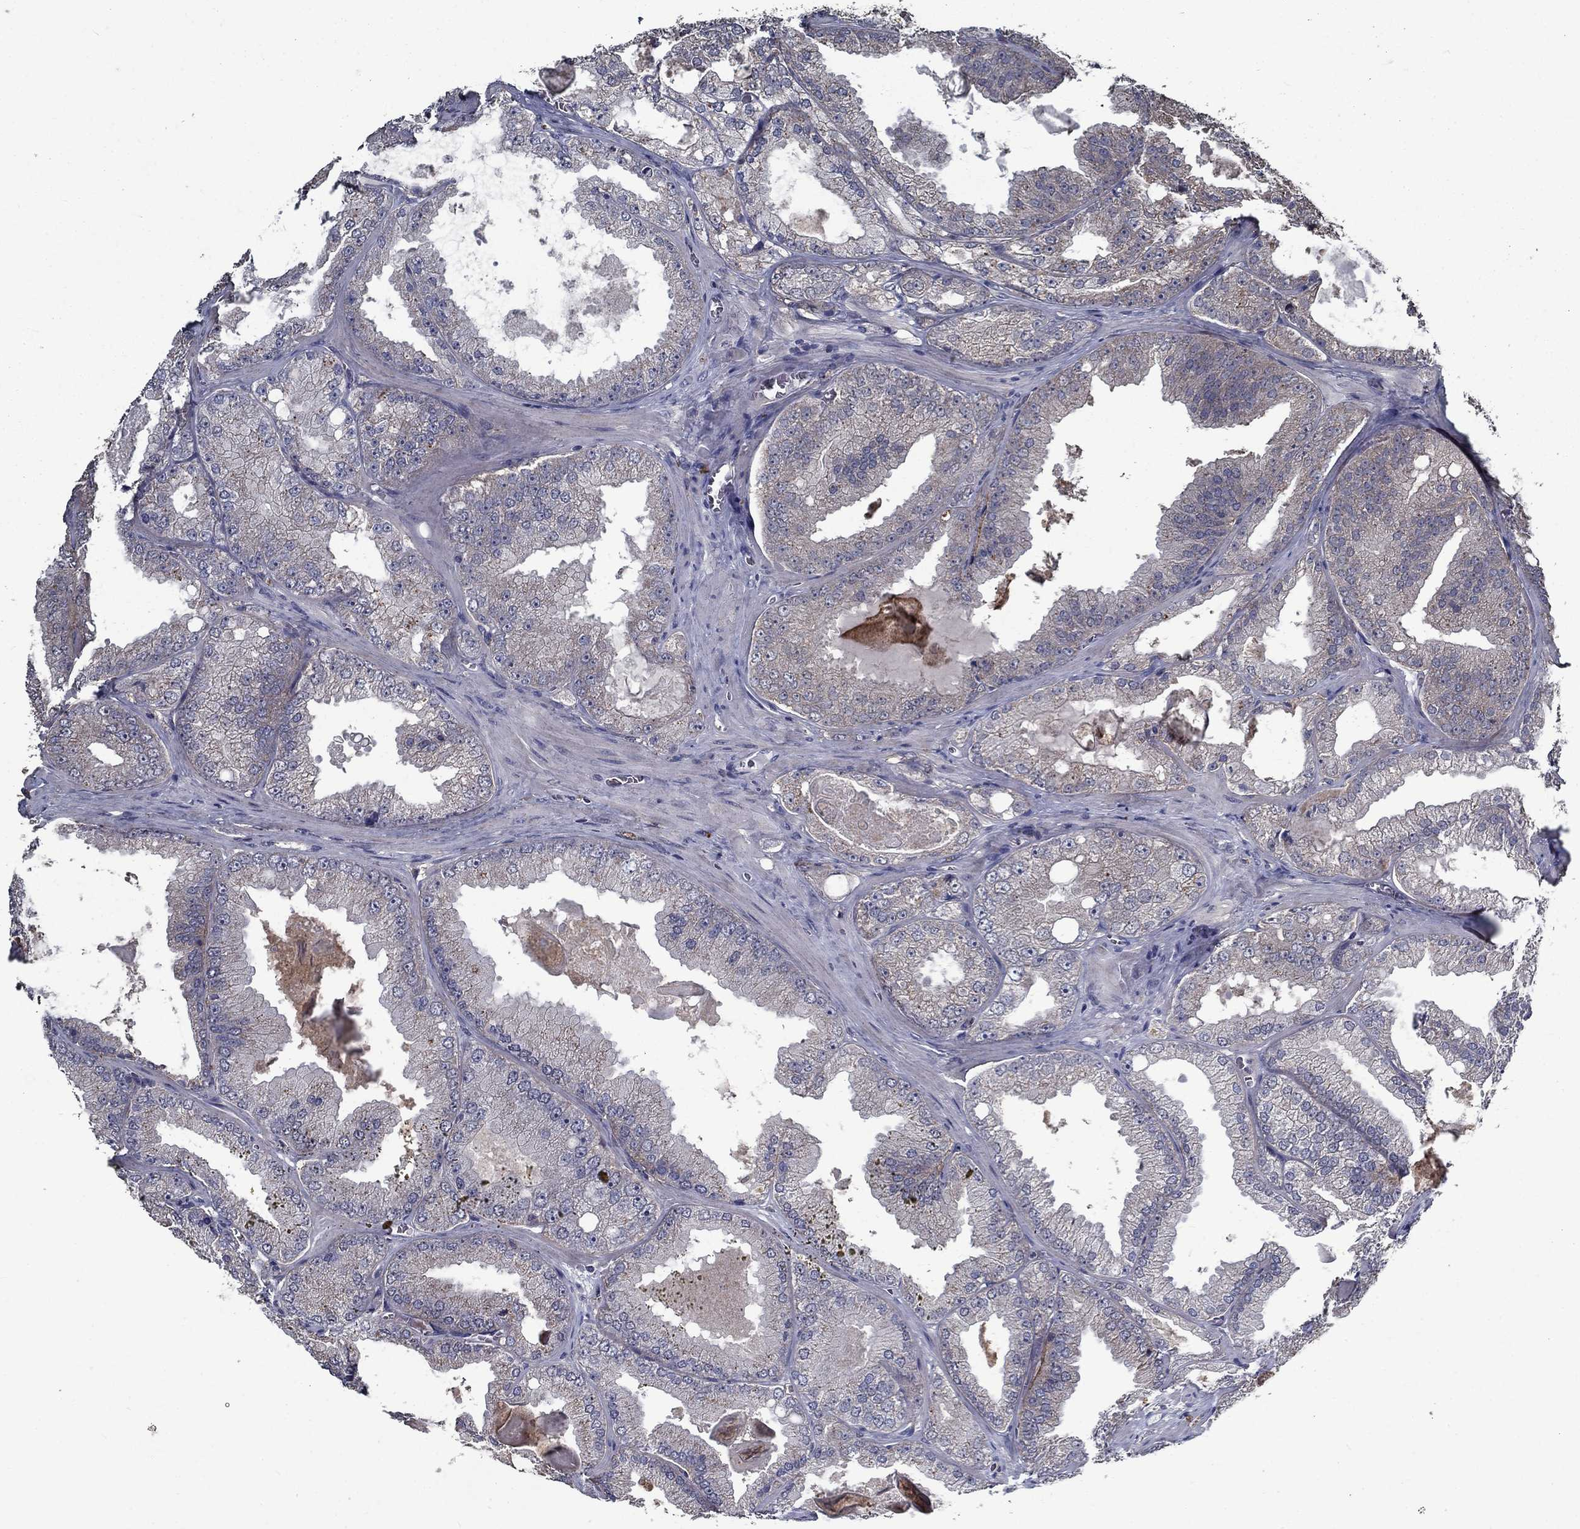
{"staining": {"intensity": "moderate", "quantity": "<25%", "location": "cytoplasmic/membranous"}, "tissue": "prostate cancer", "cell_type": "Tumor cells", "image_type": "cancer", "snomed": [{"axis": "morphology", "description": "Adenocarcinoma, Low grade"}, {"axis": "topography", "description": "Prostate"}], "caption": "Immunohistochemistry staining of prostate cancer, which demonstrates low levels of moderate cytoplasmic/membranous expression in approximately <25% of tumor cells indicating moderate cytoplasmic/membranous protein staining. The staining was performed using DAB (brown) for protein detection and nuclei were counterstained in hematoxylin (blue).", "gene": "SLC44A1", "patient": {"sex": "male", "age": 72}}